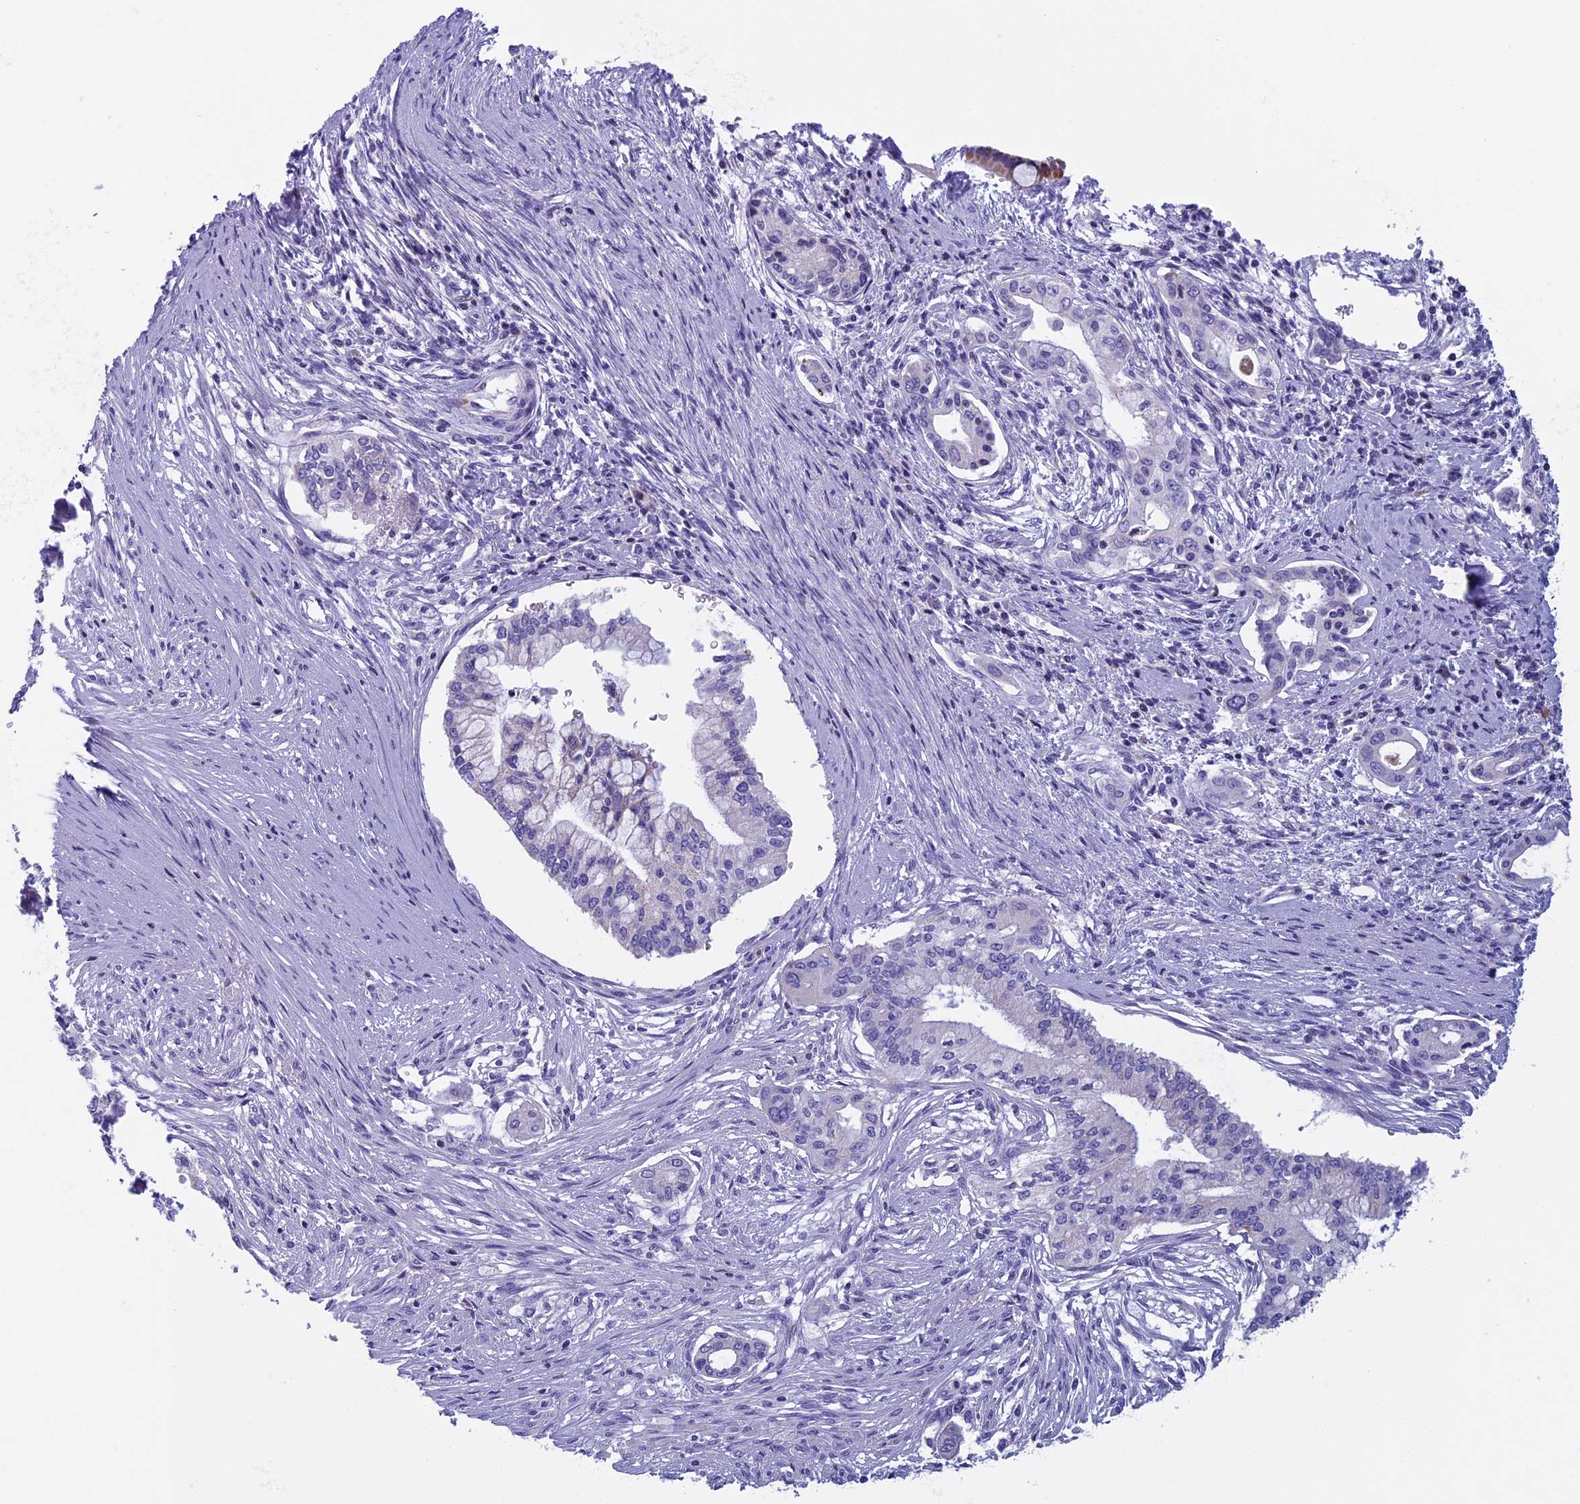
{"staining": {"intensity": "negative", "quantity": "none", "location": "none"}, "tissue": "pancreatic cancer", "cell_type": "Tumor cells", "image_type": "cancer", "snomed": [{"axis": "morphology", "description": "Adenocarcinoma, NOS"}, {"axis": "topography", "description": "Pancreas"}], "caption": "An immunohistochemistry (IHC) photomicrograph of pancreatic cancer is shown. There is no staining in tumor cells of pancreatic cancer.", "gene": "ZNF563", "patient": {"sex": "male", "age": 46}}